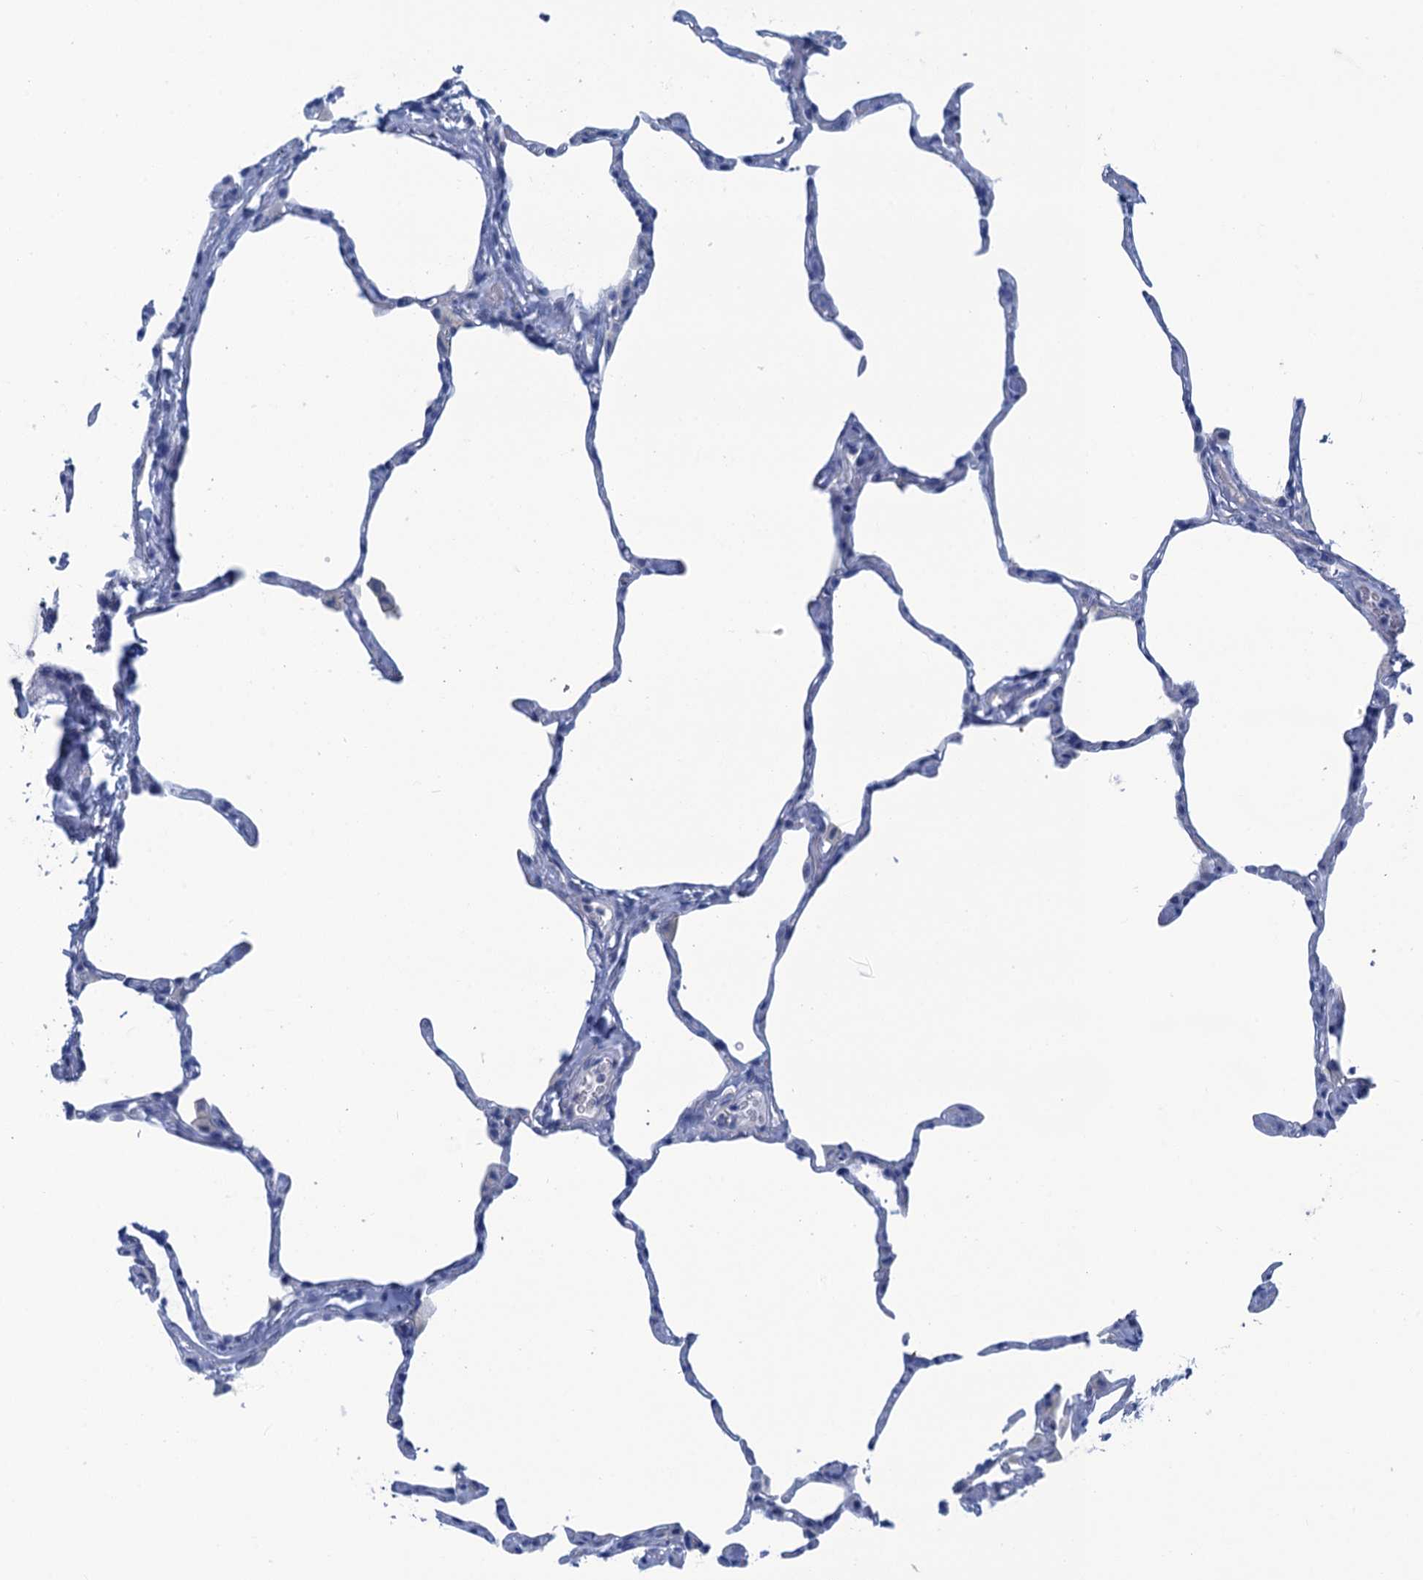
{"staining": {"intensity": "negative", "quantity": "none", "location": "none"}, "tissue": "lung", "cell_type": "Alveolar cells", "image_type": "normal", "snomed": [{"axis": "morphology", "description": "Normal tissue, NOS"}, {"axis": "topography", "description": "Lung"}], "caption": "High power microscopy micrograph of an immunohistochemistry photomicrograph of benign lung, revealing no significant expression in alveolar cells.", "gene": "CALML5", "patient": {"sex": "male", "age": 65}}